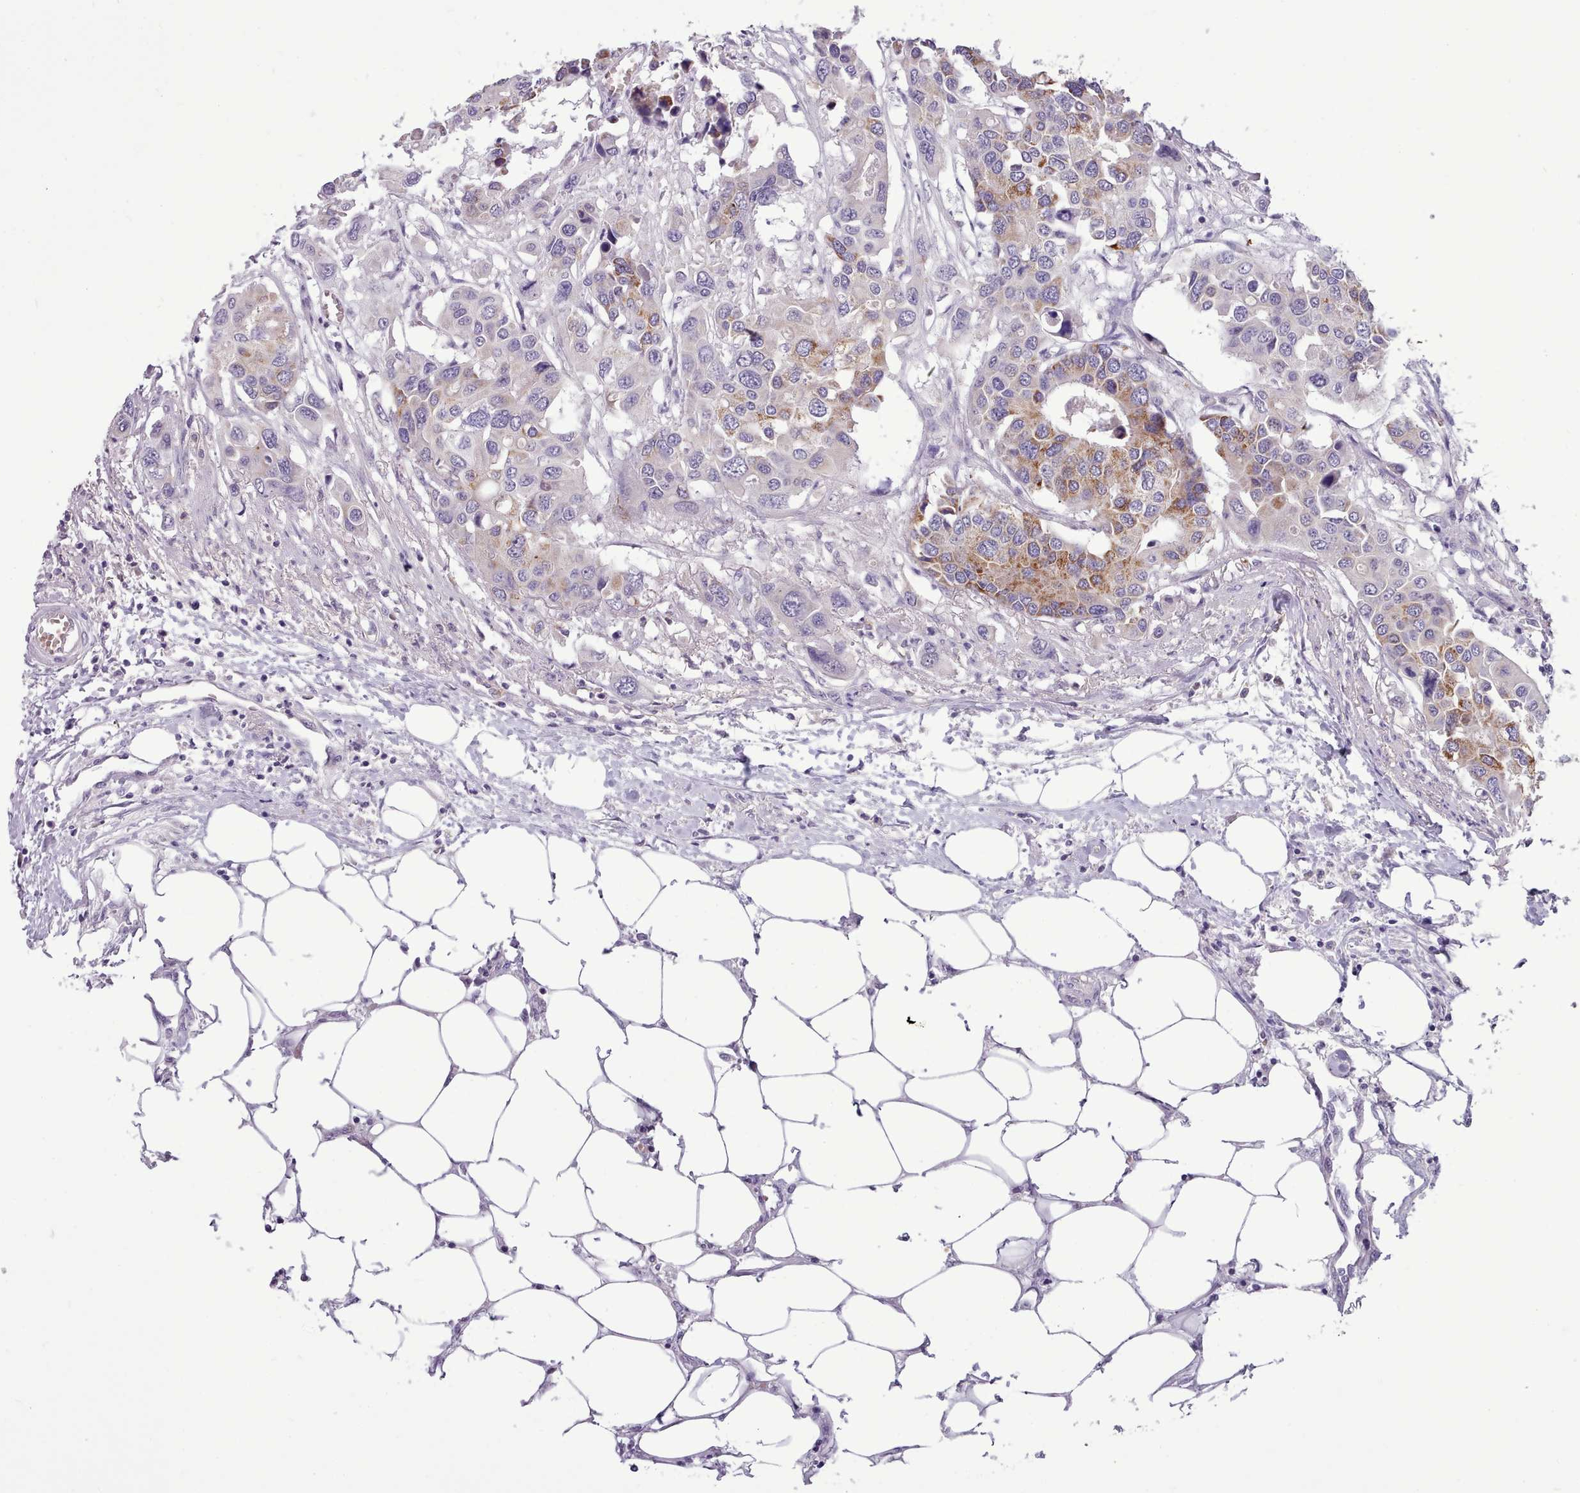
{"staining": {"intensity": "moderate", "quantity": "25%-75%", "location": "cytoplasmic/membranous"}, "tissue": "colorectal cancer", "cell_type": "Tumor cells", "image_type": "cancer", "snomed": [{"axis": "morphology", "description": "Adenocarcinoma, NOS"}, {"axis": "topography", "description": "Colon"}], "caption": "Colorectal cancer tissue displays moderate cytoplasmic/membranous staining in about 25%-75% of tumor cells, visualized by immunohistochemistry.", "gene": "KCTD16", "patient": {"sex": "male", "age": 77}}